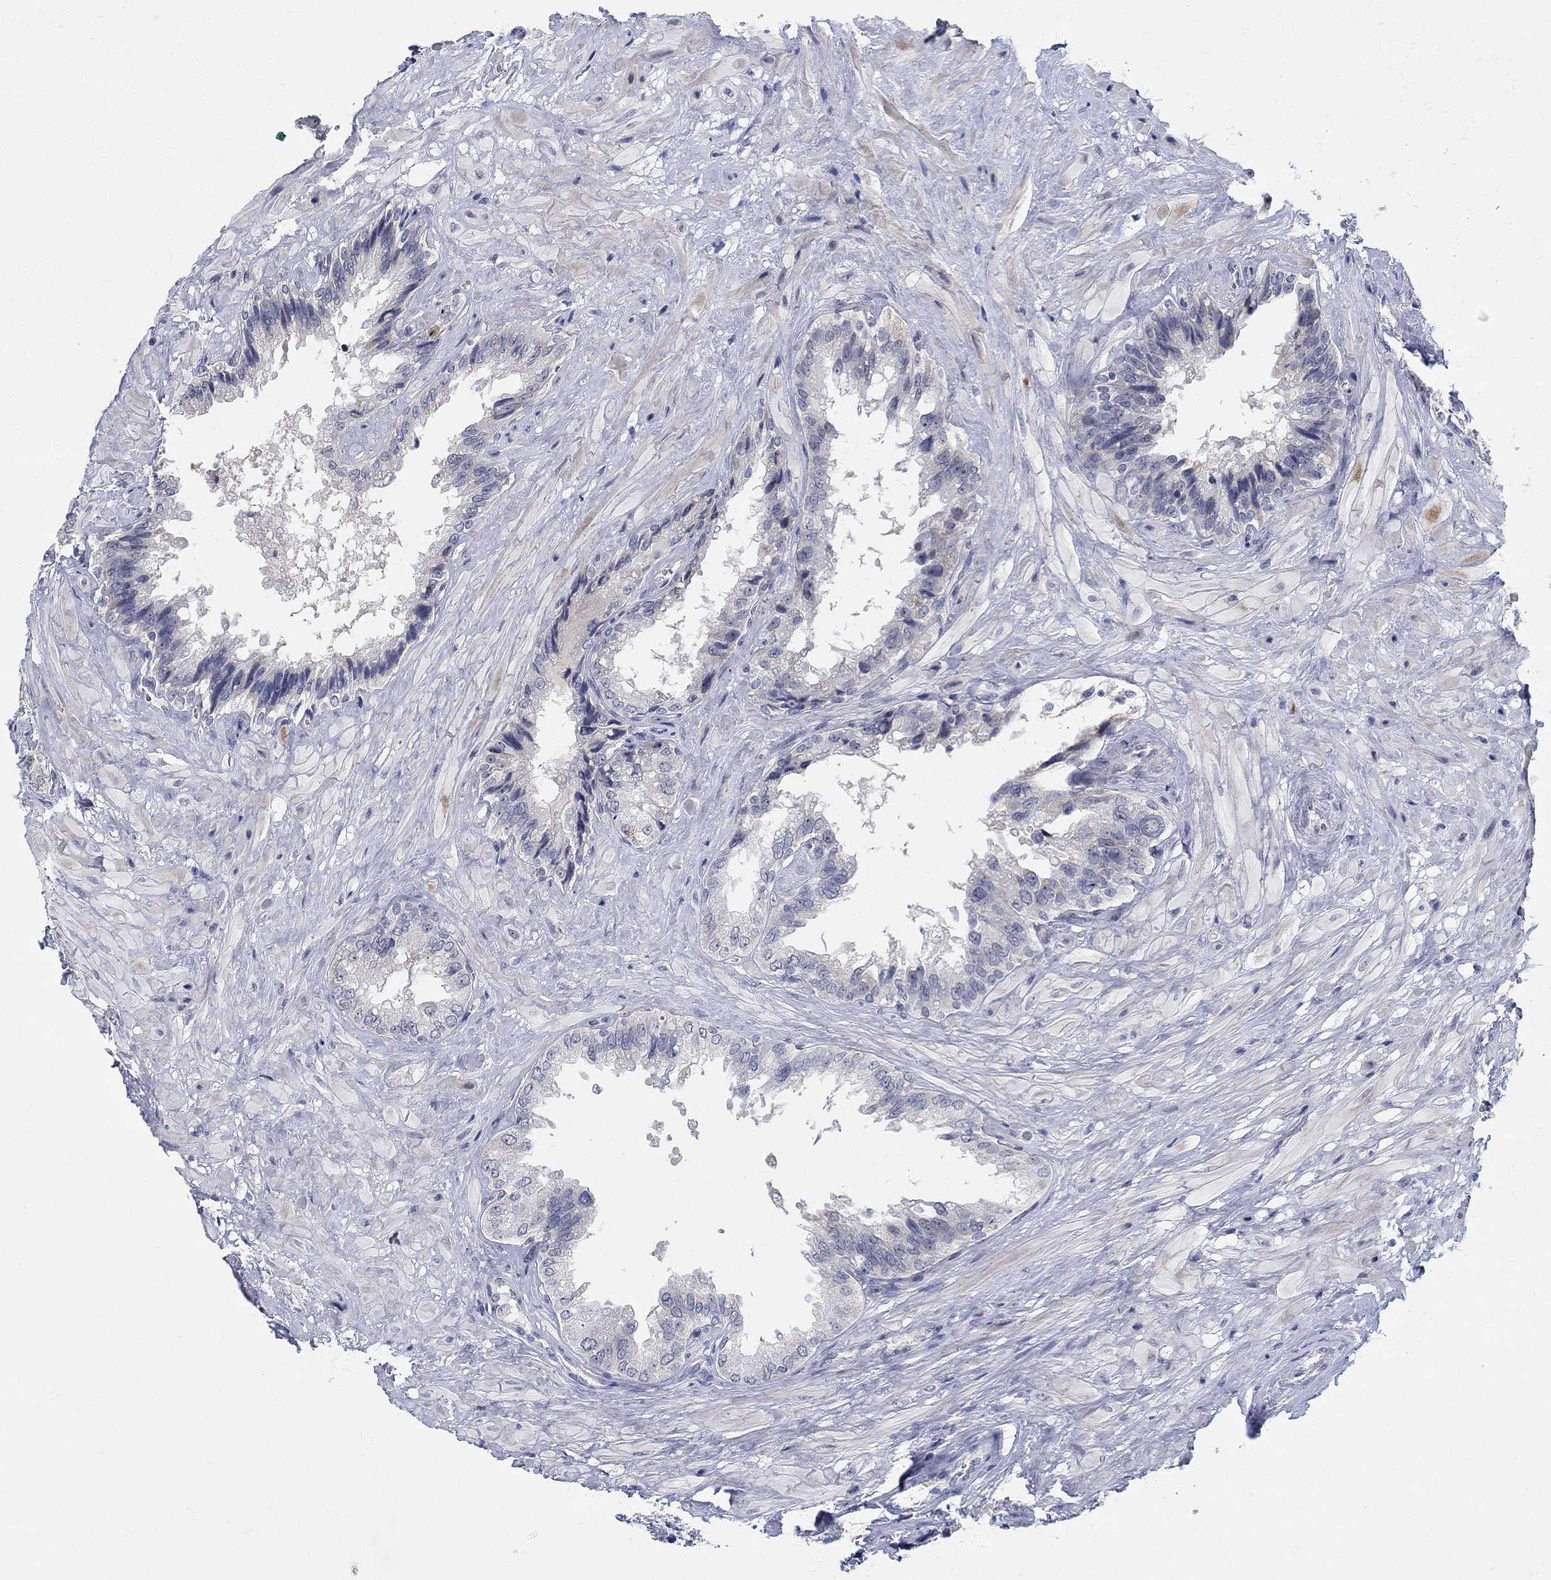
{"staining": {"intensity": "negative", "quantity": "none", "location": "none"}, "tissue": "seminal vesicle", "cell_type": "Glandular cells", "image_type": "normal", "snomed": [{"axis": "morphology", "description": "Normal tissue, NOS"}, {"axis": "topography", "description": "Seminal veicle"}], "caption": "This is an IHC histopathology image of benign human seminal vesicle. There is no positivity in glandular cells.", "gene": "SMIM18", "patient": {"sex": "male", "age": 67}}